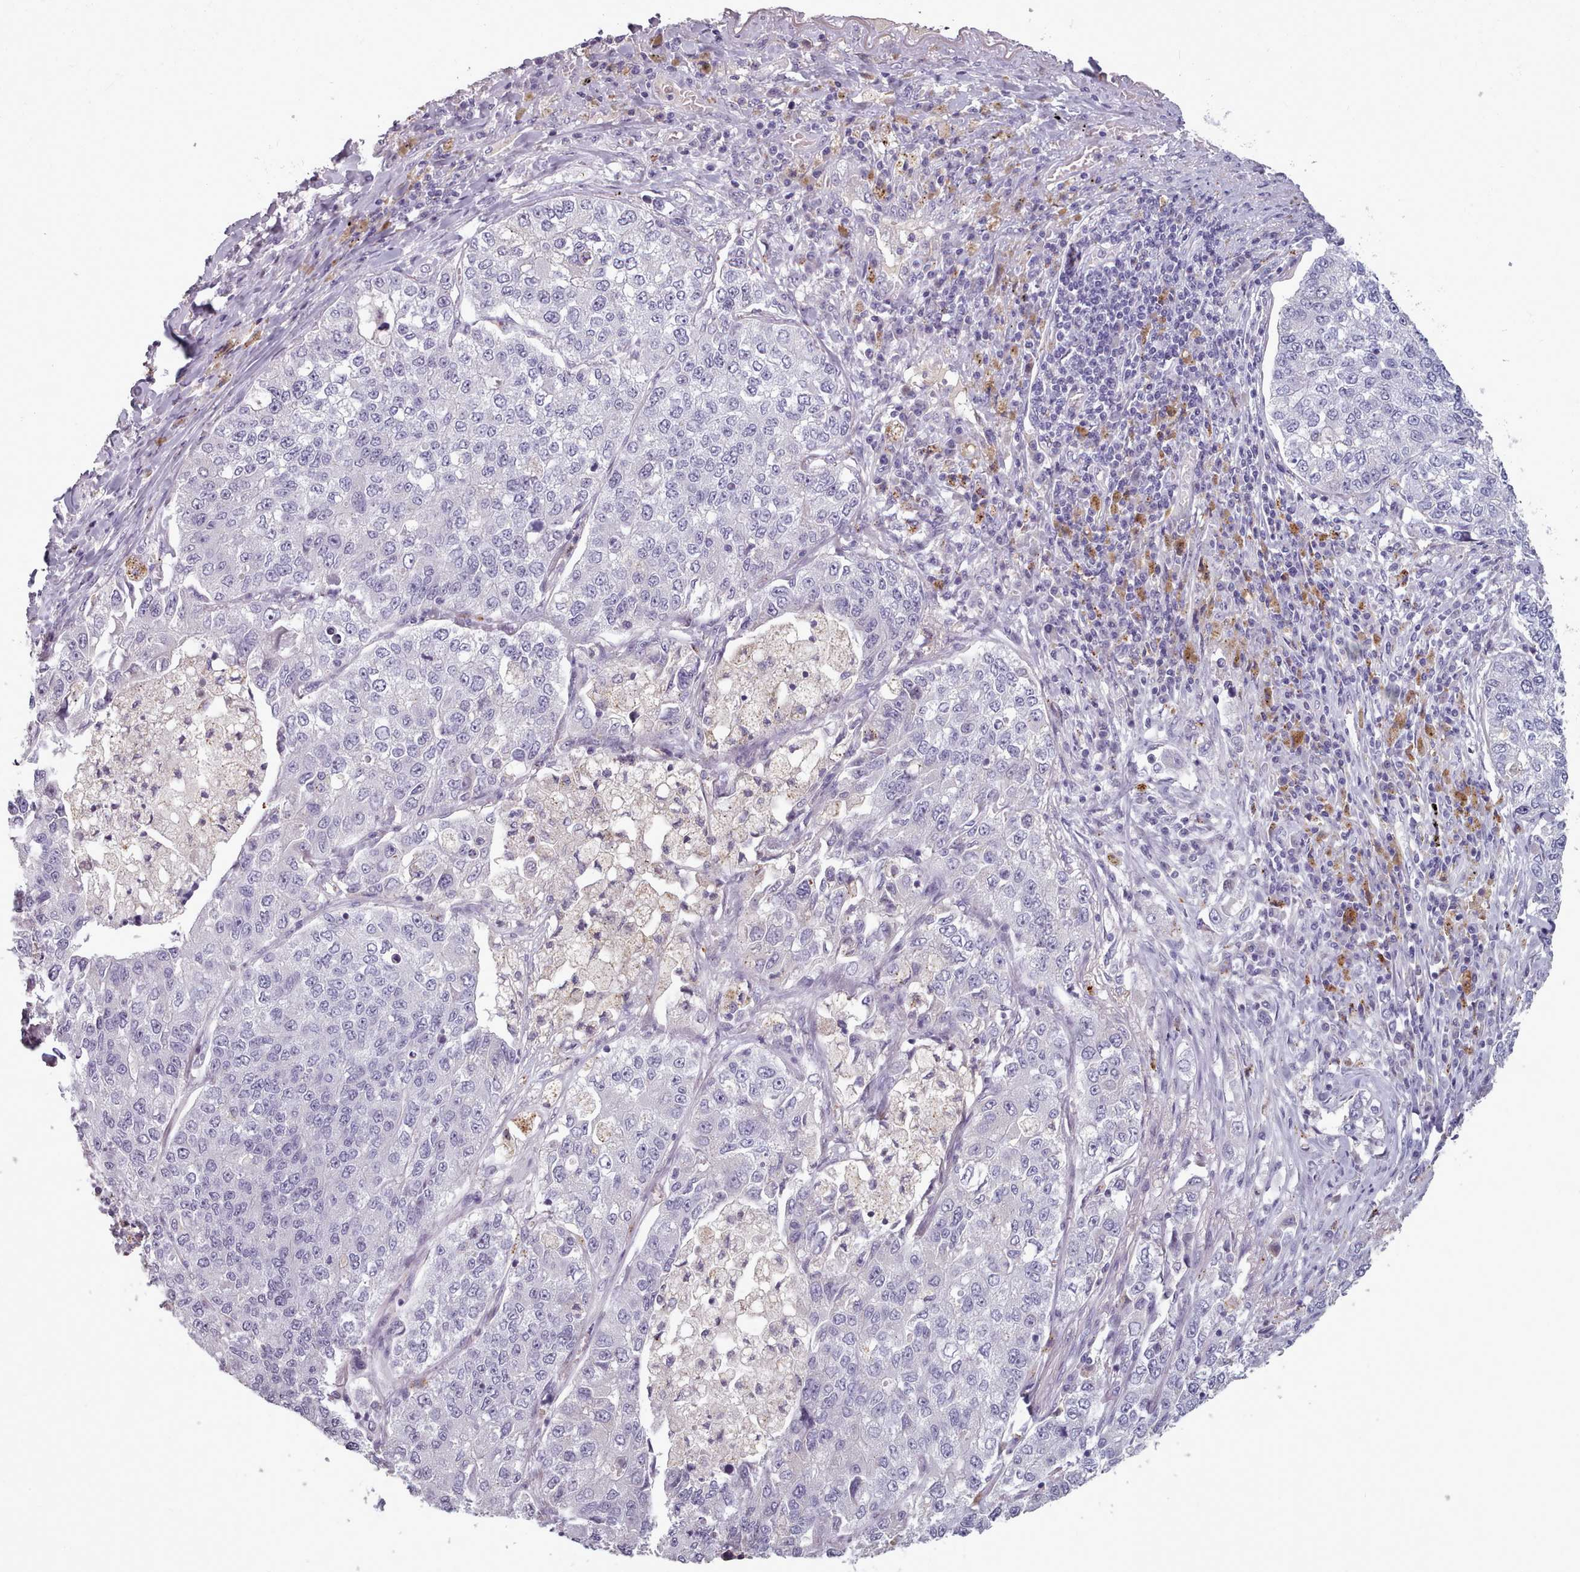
{"staining": {"intensity": "negative", "quantity": "none", "location": "none"}, "tissue": "lung cancer", "cell_type": "Tumor cells", "image_type": "cancer", "snomed": [{"axis": "morphology", "description": "Adenocarcinoma, NOS"}, {"axis": "topography", "description": "Lung"}], "caption": "Adenocarcinoma (lung) was stained to show a protein in brown. There is no significant positivity in tumor cells.", "gene": "PBX4", "patient": {"sex": "male", "age": 49}}